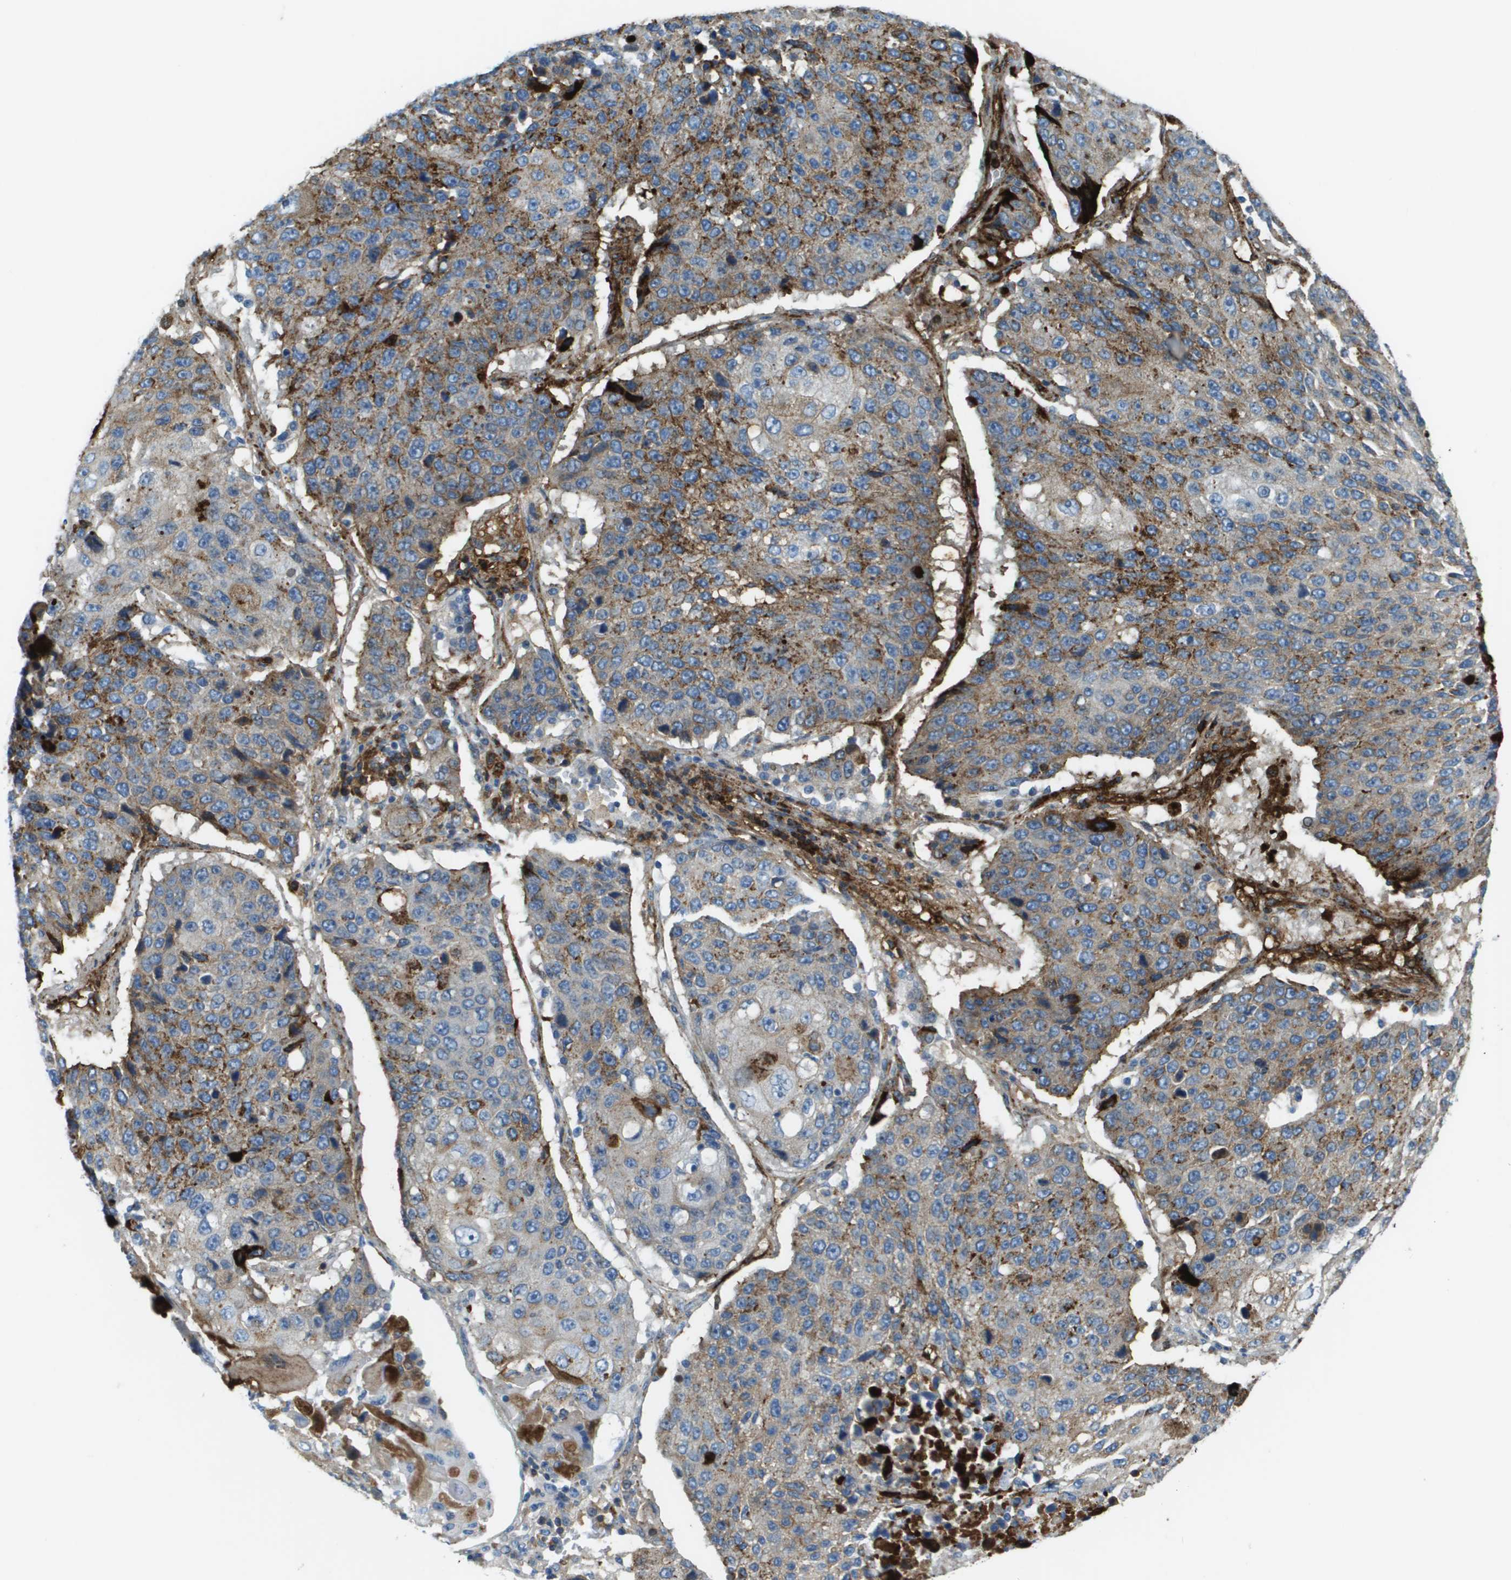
{"staining": {"intensity": "moderate", "quantity": "25%-75%", "location": "cytoplasmic/membranous"}, "tissue": "lung cancer", "cell_type": "Tumor cells", "image_type": "cancer", "snomed": [{"axis": "morphology", "description": "Squamous cell carcinoma, NOS"}, {"axis": "topography", "description": "Lung"}], "caption": "Lung squamous cell carcinoma was stained to show a protein in brown. There is medium levels of moderate cytoplasmic/membranous positivity in approximately 25%-75% of tumor cells. (Stains: DAB in brown, nuclei in blue, Microscopy: brightfield microscopy at high magnification).", "gene": "SDC1", "patient": {"sex": "male", "age": 61}}